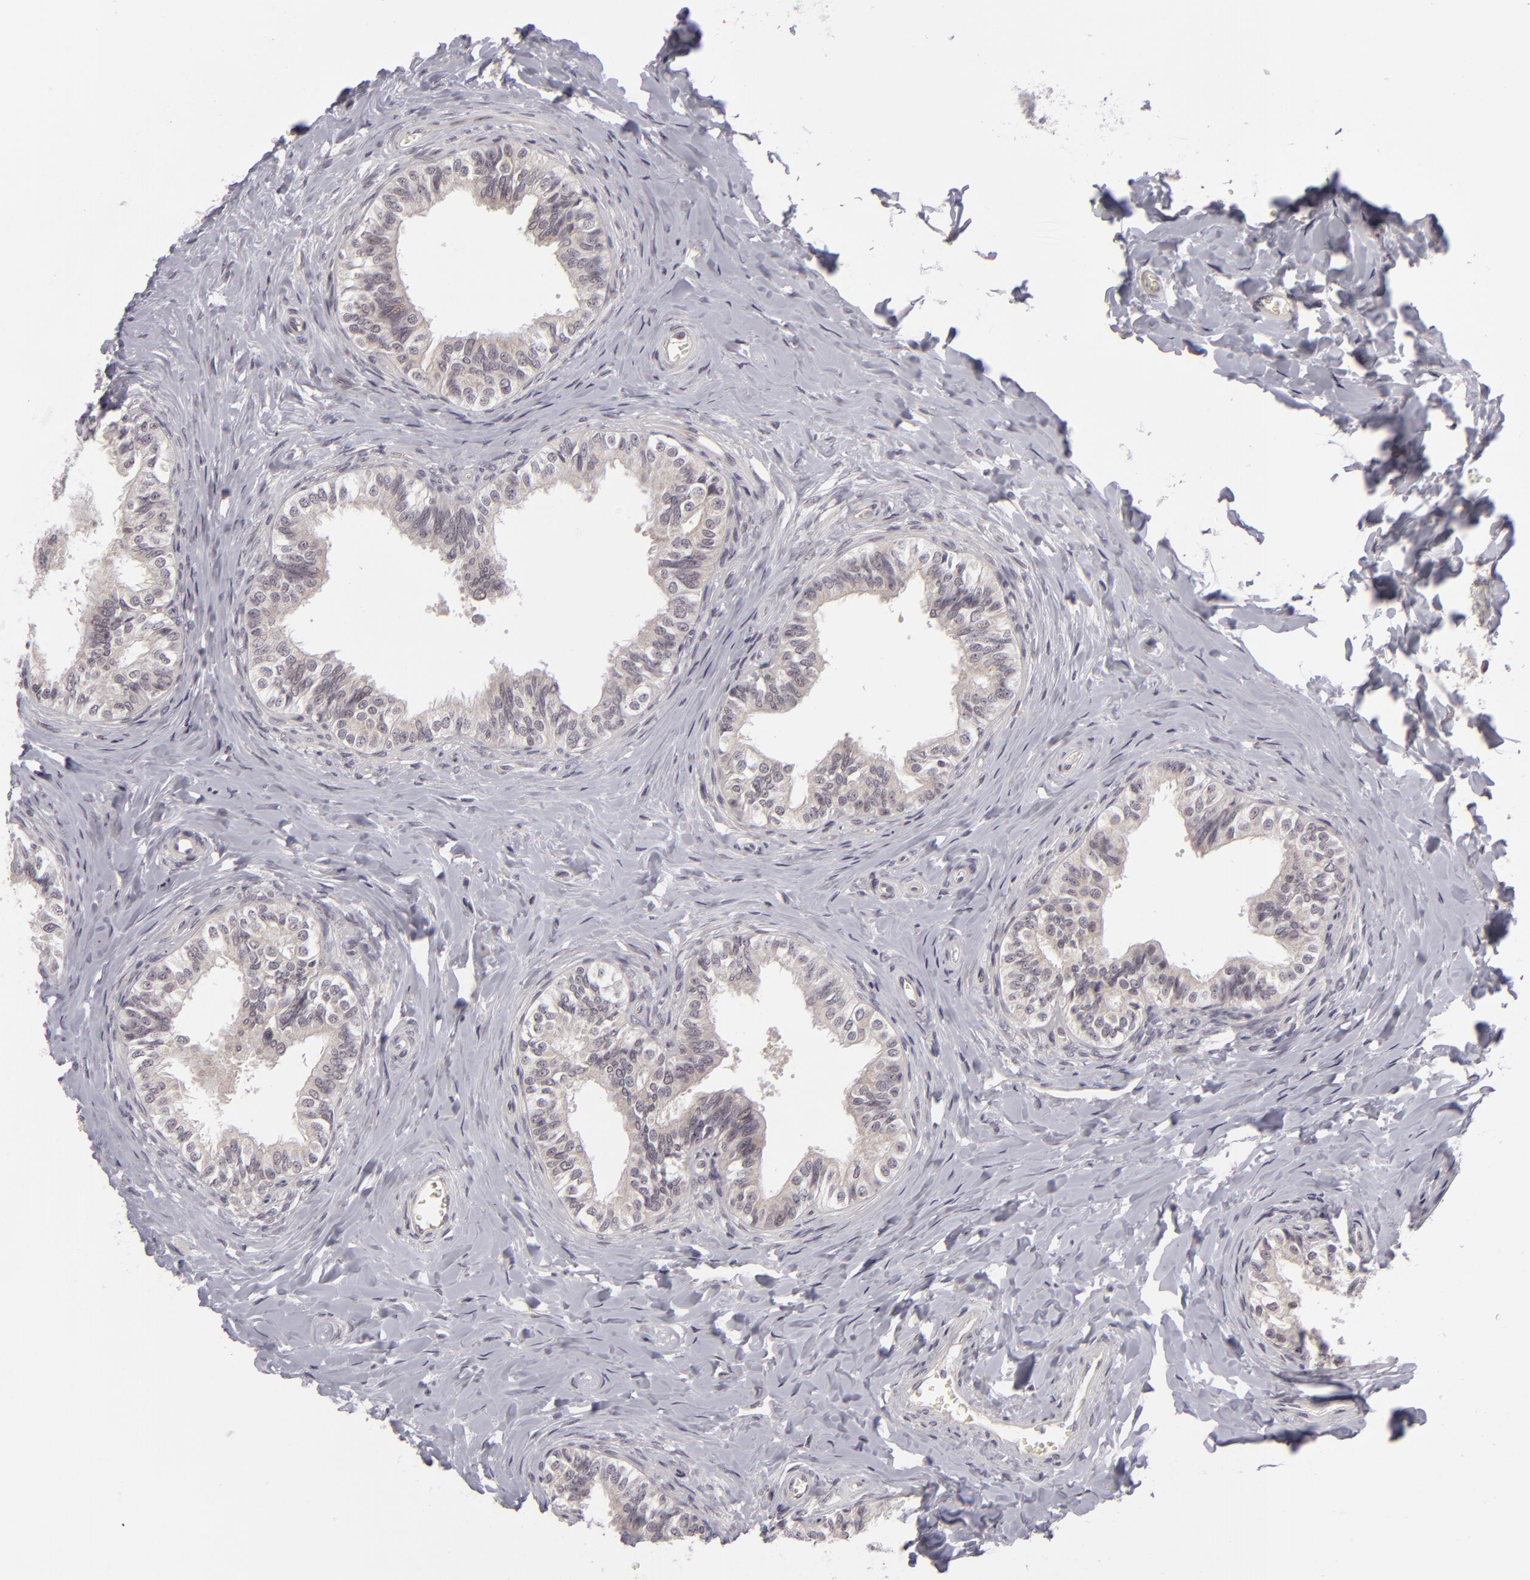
{"staining": {"intensity": "negative", "quantity": "none", "location": "none"}, "tissue": "epididymis", "cell_type": "Glandular cells", "image_type": "normal", "snomed": [{"axis": "morphology", "description": "Normal tissue, NOS"}, {"axis": "topography", "description": "Soft tissue"}, {"axis": "topography", "description": "Epididymis"}], "caption": "Immunohistochemistry micrograph of normal epididymis: epididymis stained with DAB demonstrates no significant protein staining in glandular cells.", "gene": "DLG3", "patient": {"sex": "male", "age": 26}}